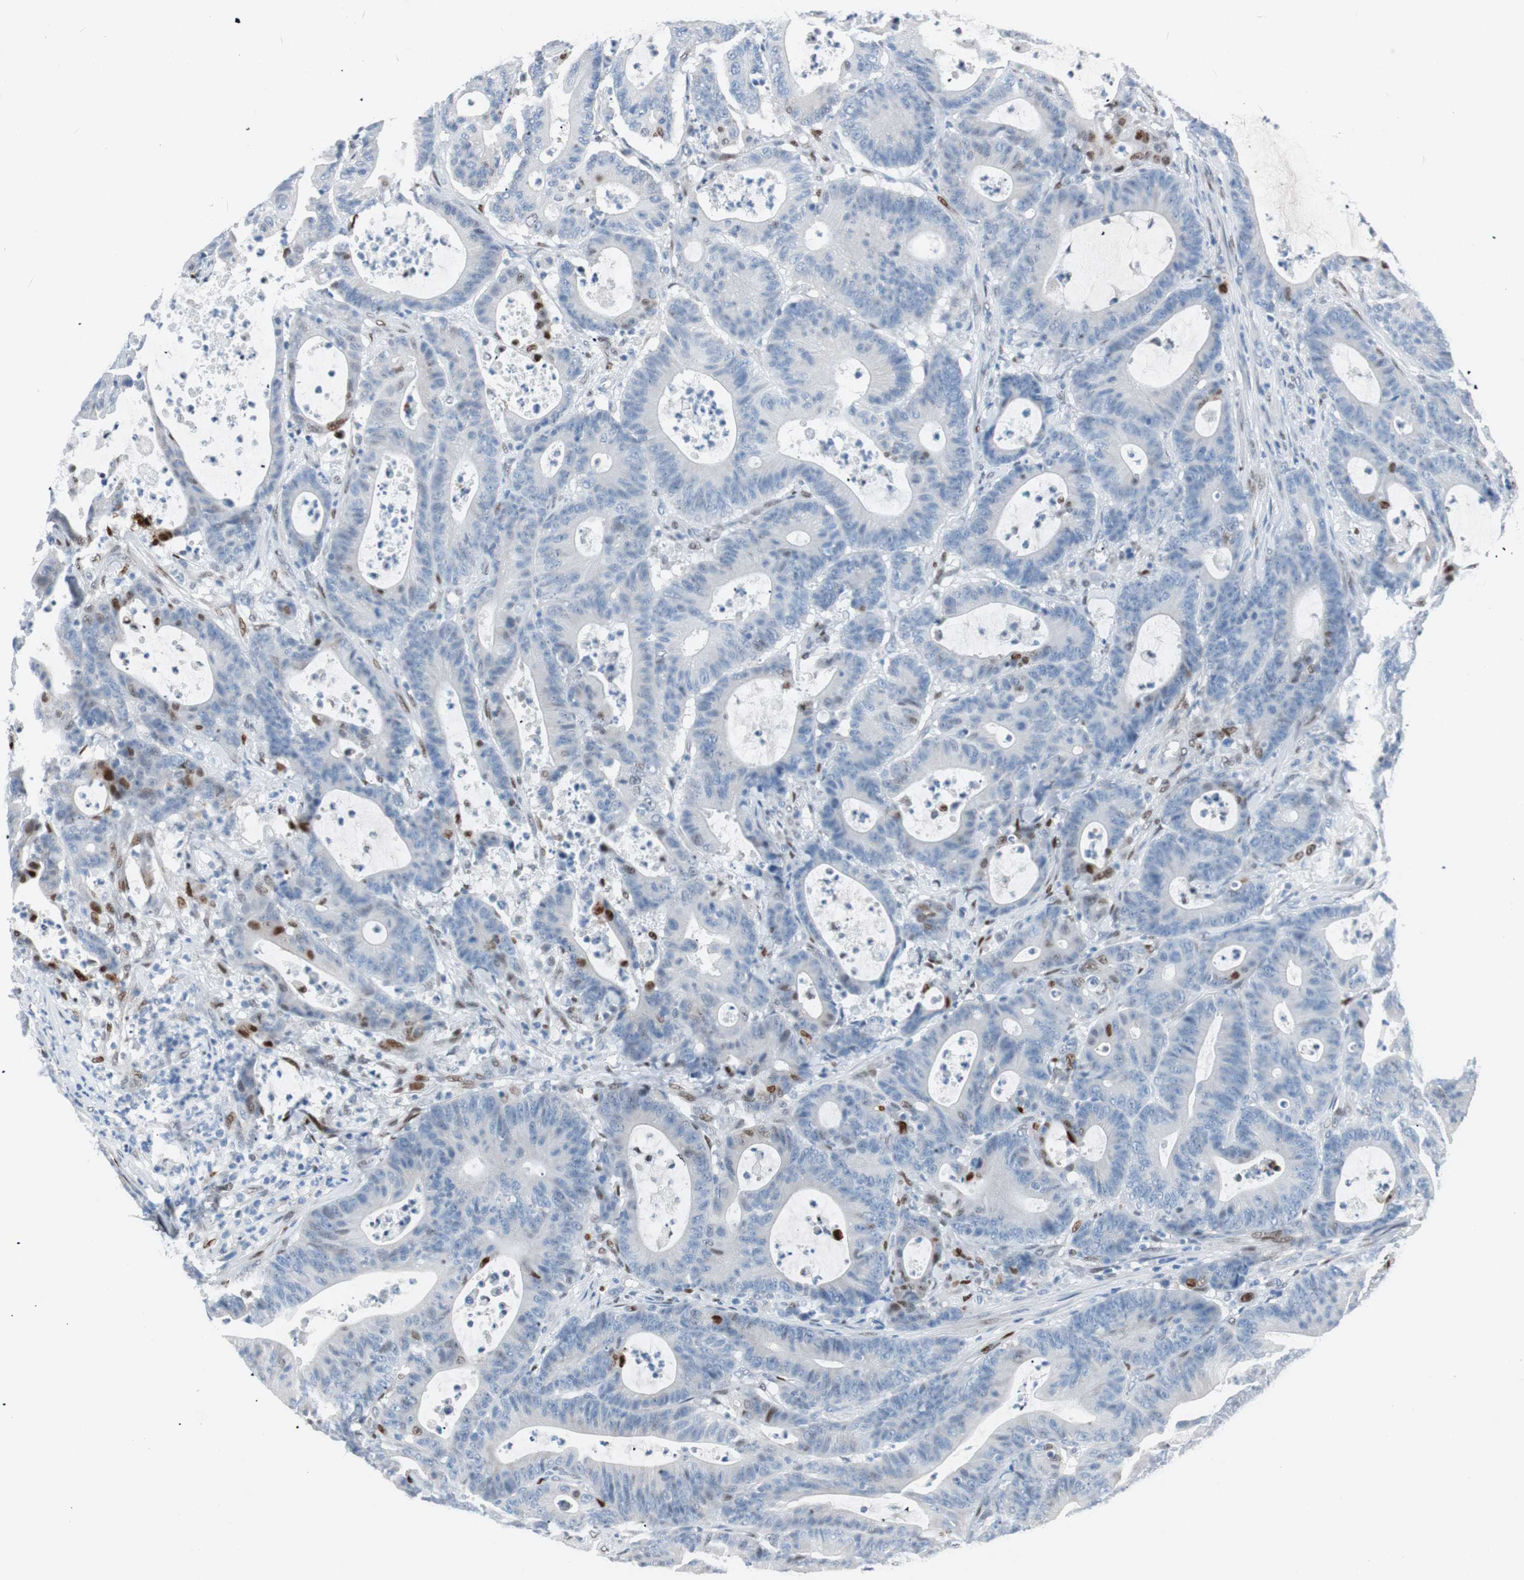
{"staining": {"intensity": "weak", "quantity": "<25%", "location": "nuclear"}, "tissue": "colorectal cancer", "cell_type": "Tumor cells", "image_type": "cancer", "snomed": [{"axis": "morphology", "description": "Adenocarcinoma, NOS"}, {"axis": "topography", "description": "Colon"}], "caption": "Tumor cells show no significant protein expression in colorectal cancer.", "gene": "FOSL1", "patient": {"sex": "female", "age": 84}}